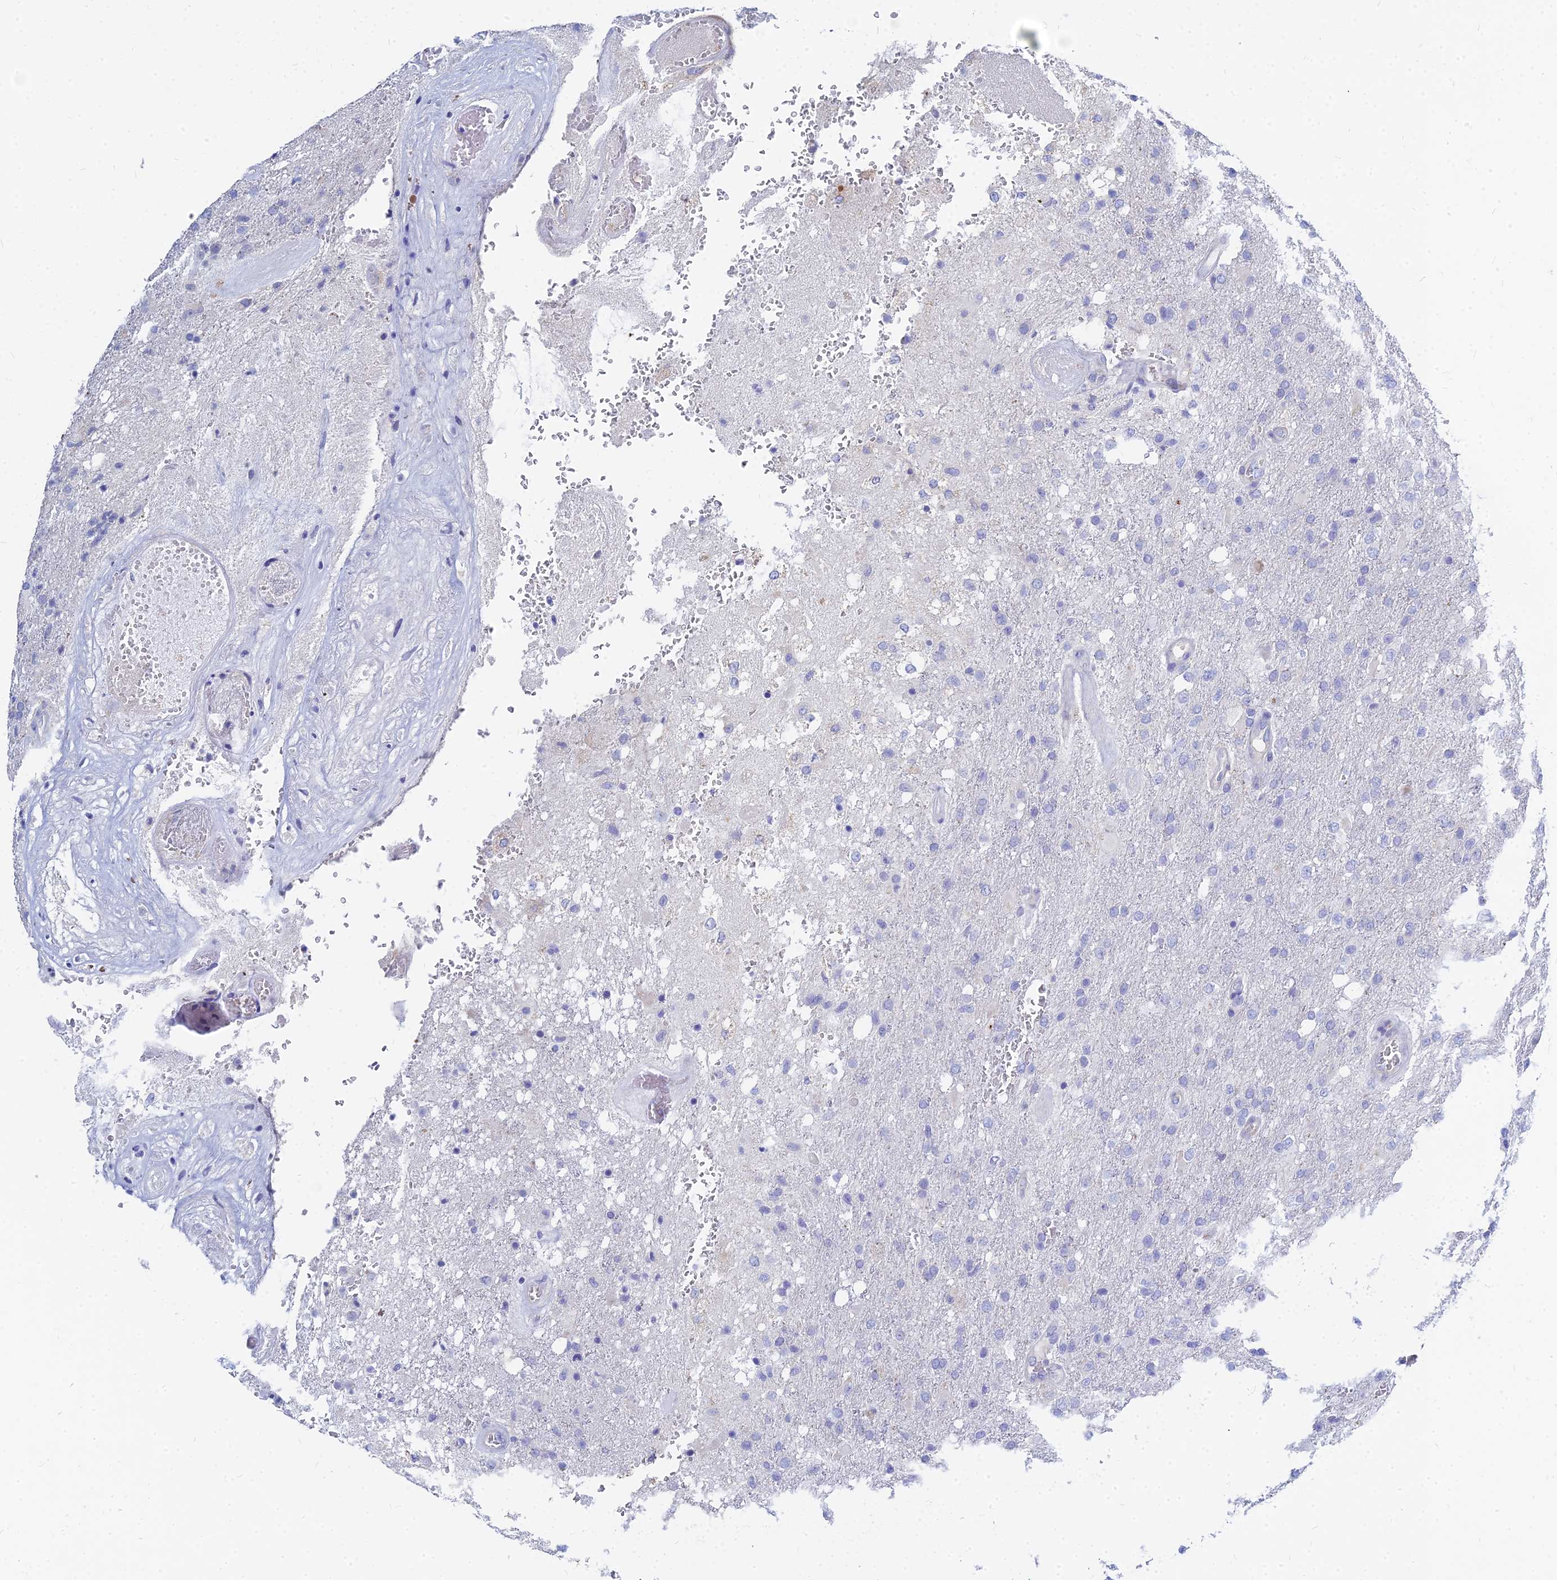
{"staining": {"intensity": "negative", "quantity": "none", "location": "none"}, "tissue": "glioma", "cell_type": "Tumor cells", "image_type": "cancer", "snomed": [{"axis": "morphology", "description": "Glioma, malignant, High grade"}, {"axis": "topography", "description": "Brain"}], "caption": "An image of human glioma is negative for staining in tumor cells. The staining is performed using DAB brown chromogen with nuclei counter-stained in using hematoxylin.", "gene": "ZNF552", "patient": {"sex": "female", "age": 74}}